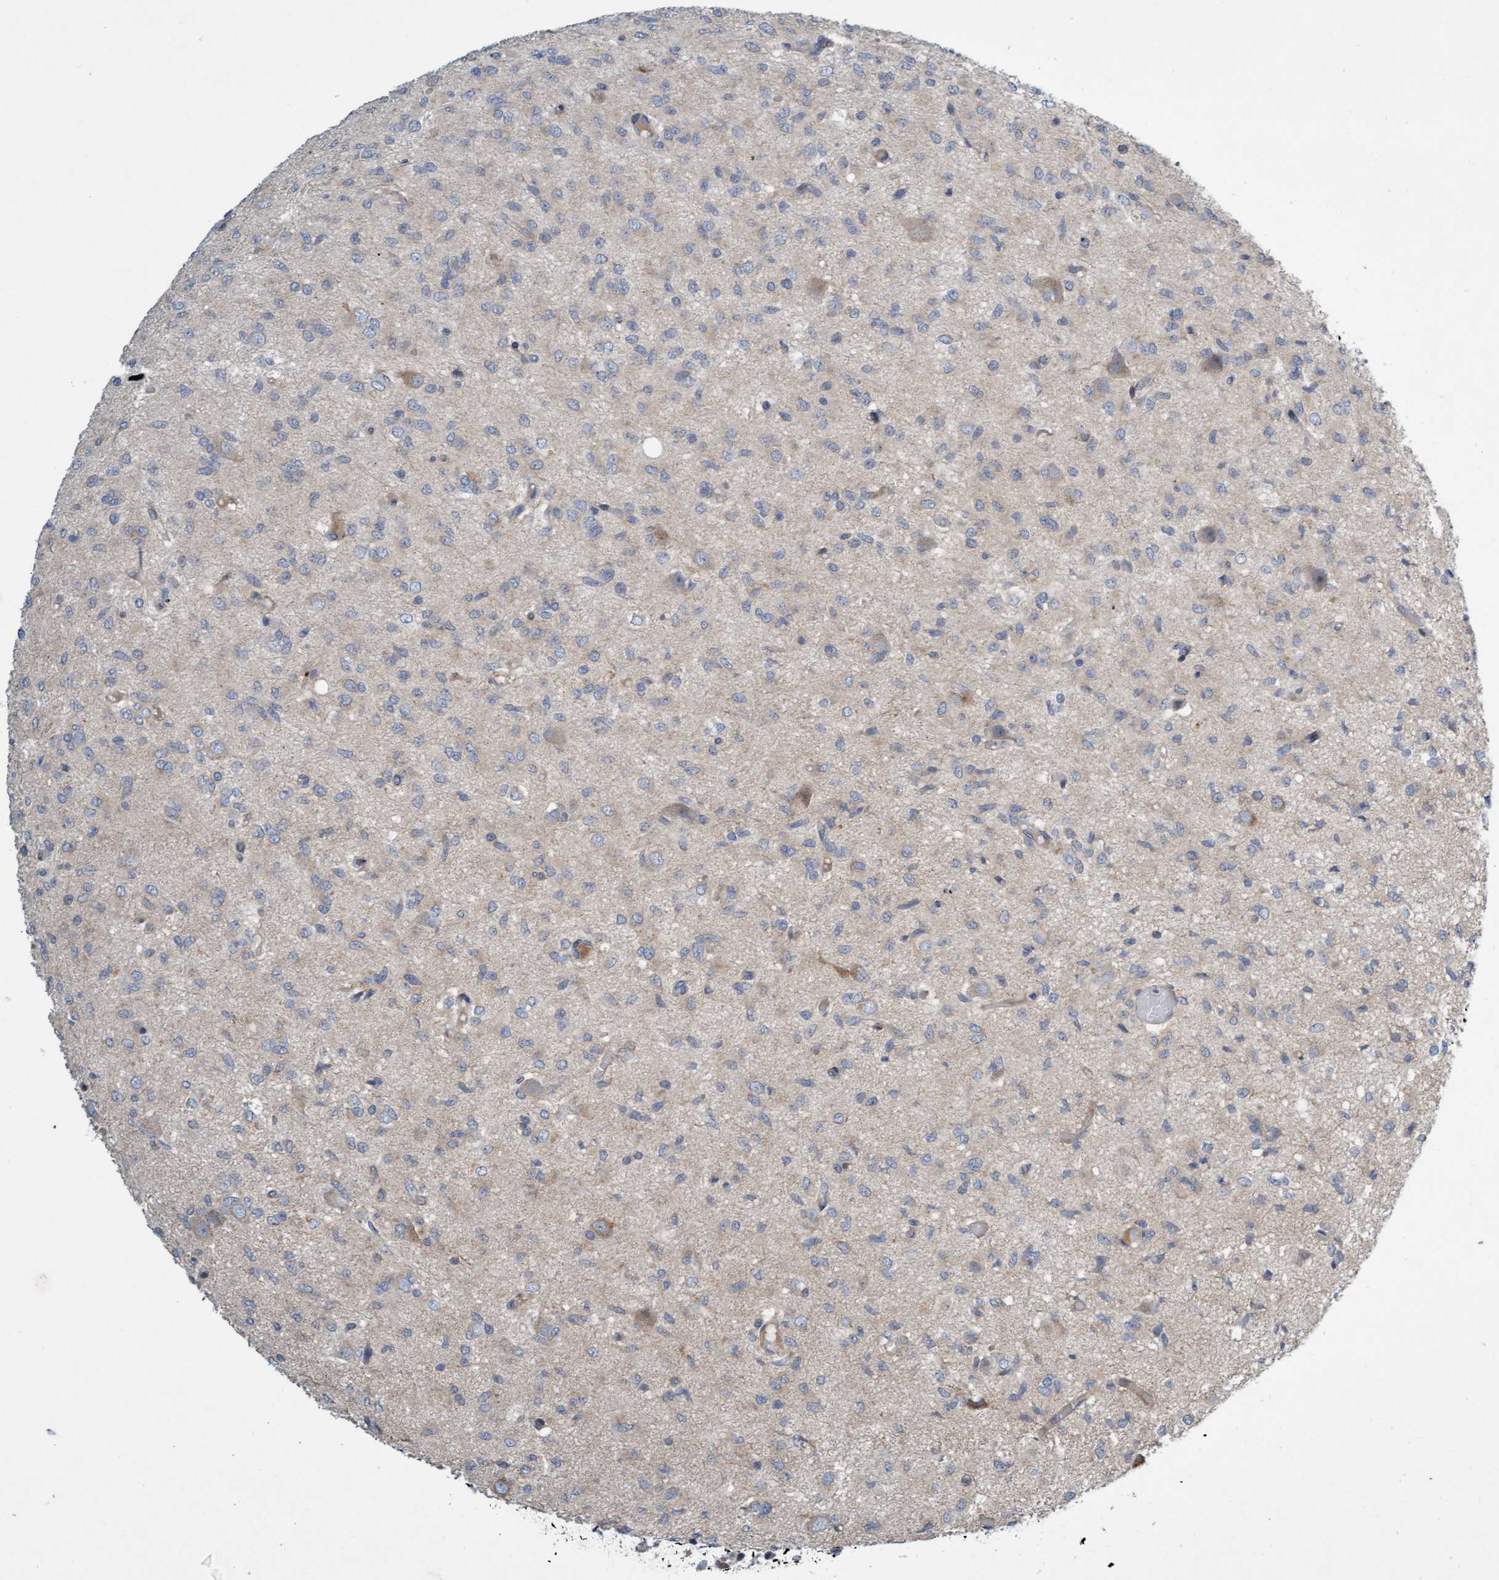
{"staining": {"intensity": "negative", "quantity": "none", "location": "none"}, "tissue": "glioma", "cell_type": "Tumor cells", "image_type": "cancer", "snomed": [{"axis": "morphology", "description": "Glioma, malignant, High grade"}, {"axis": "topography", "description": "Brain"}], "caption": "Immunohistochemical staining of malignant glioma (high-grade) demonstrates no significant staining in tumor cells.", "gene": "DDHD2", "patient": {"sex": "female", "age": 59}}